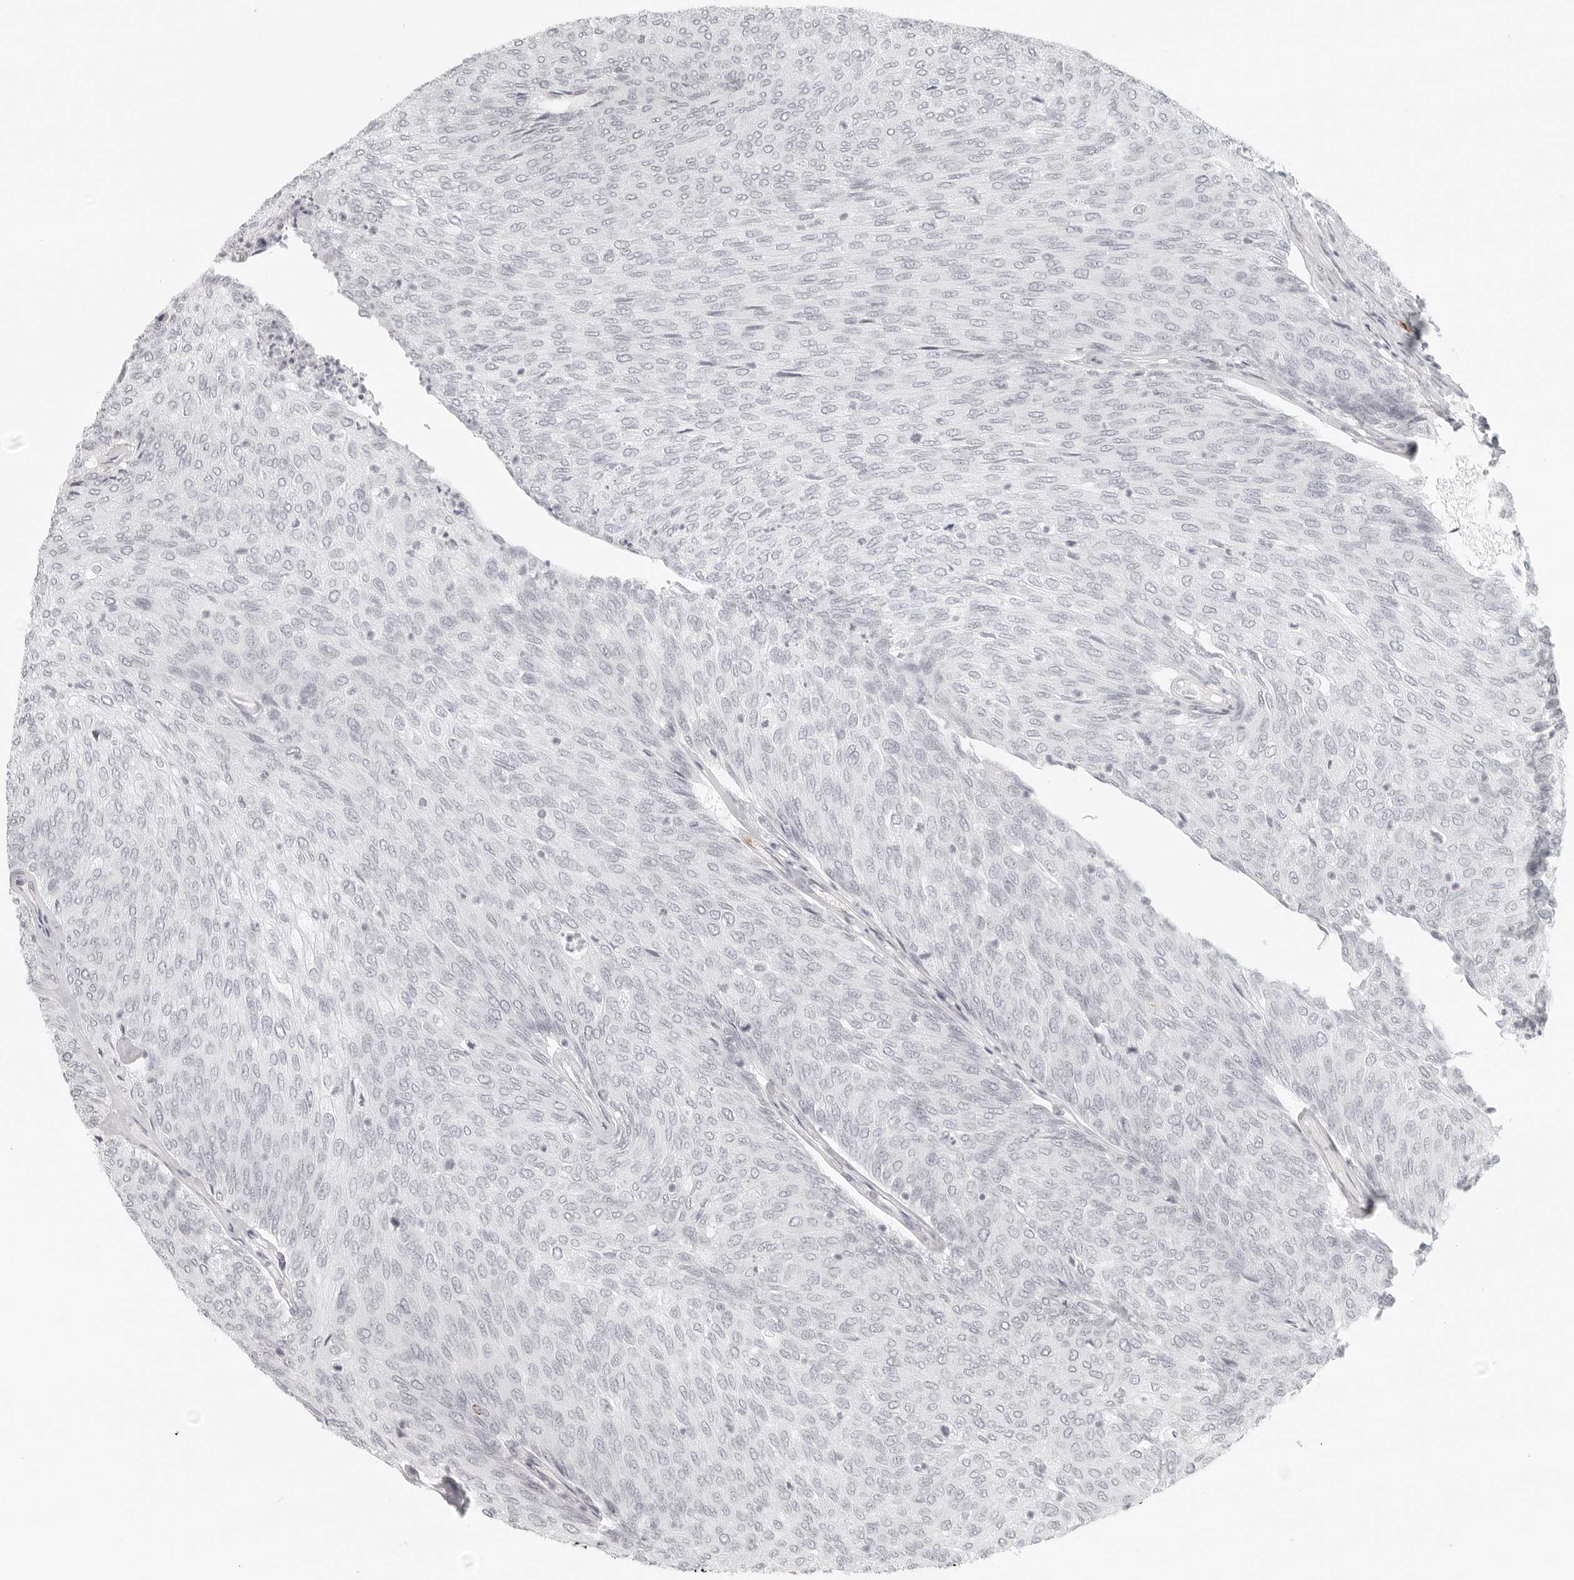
{"staining": {"intensity": "negative", "quantity": "none", "location": "none"}, "tissue": "urothelial cancer", "cell_type": "Tumor cells", "image_type": "cancer", "snomed": [{"axis": "morphology", "description": "Urothelial carcinoma, Low grade"}, {"axis": "topography", "description": "Urinary bladder"}], "caption": "IHC photomicrograph of neoplastic tissue: human urothelial cancer stained with DAB (3,3'-diaminobenzidine) demonstrates no significant protein staining in tumor cells.", "gene": "ZNF678", "patient": {"sex": "female", "age": 79}}